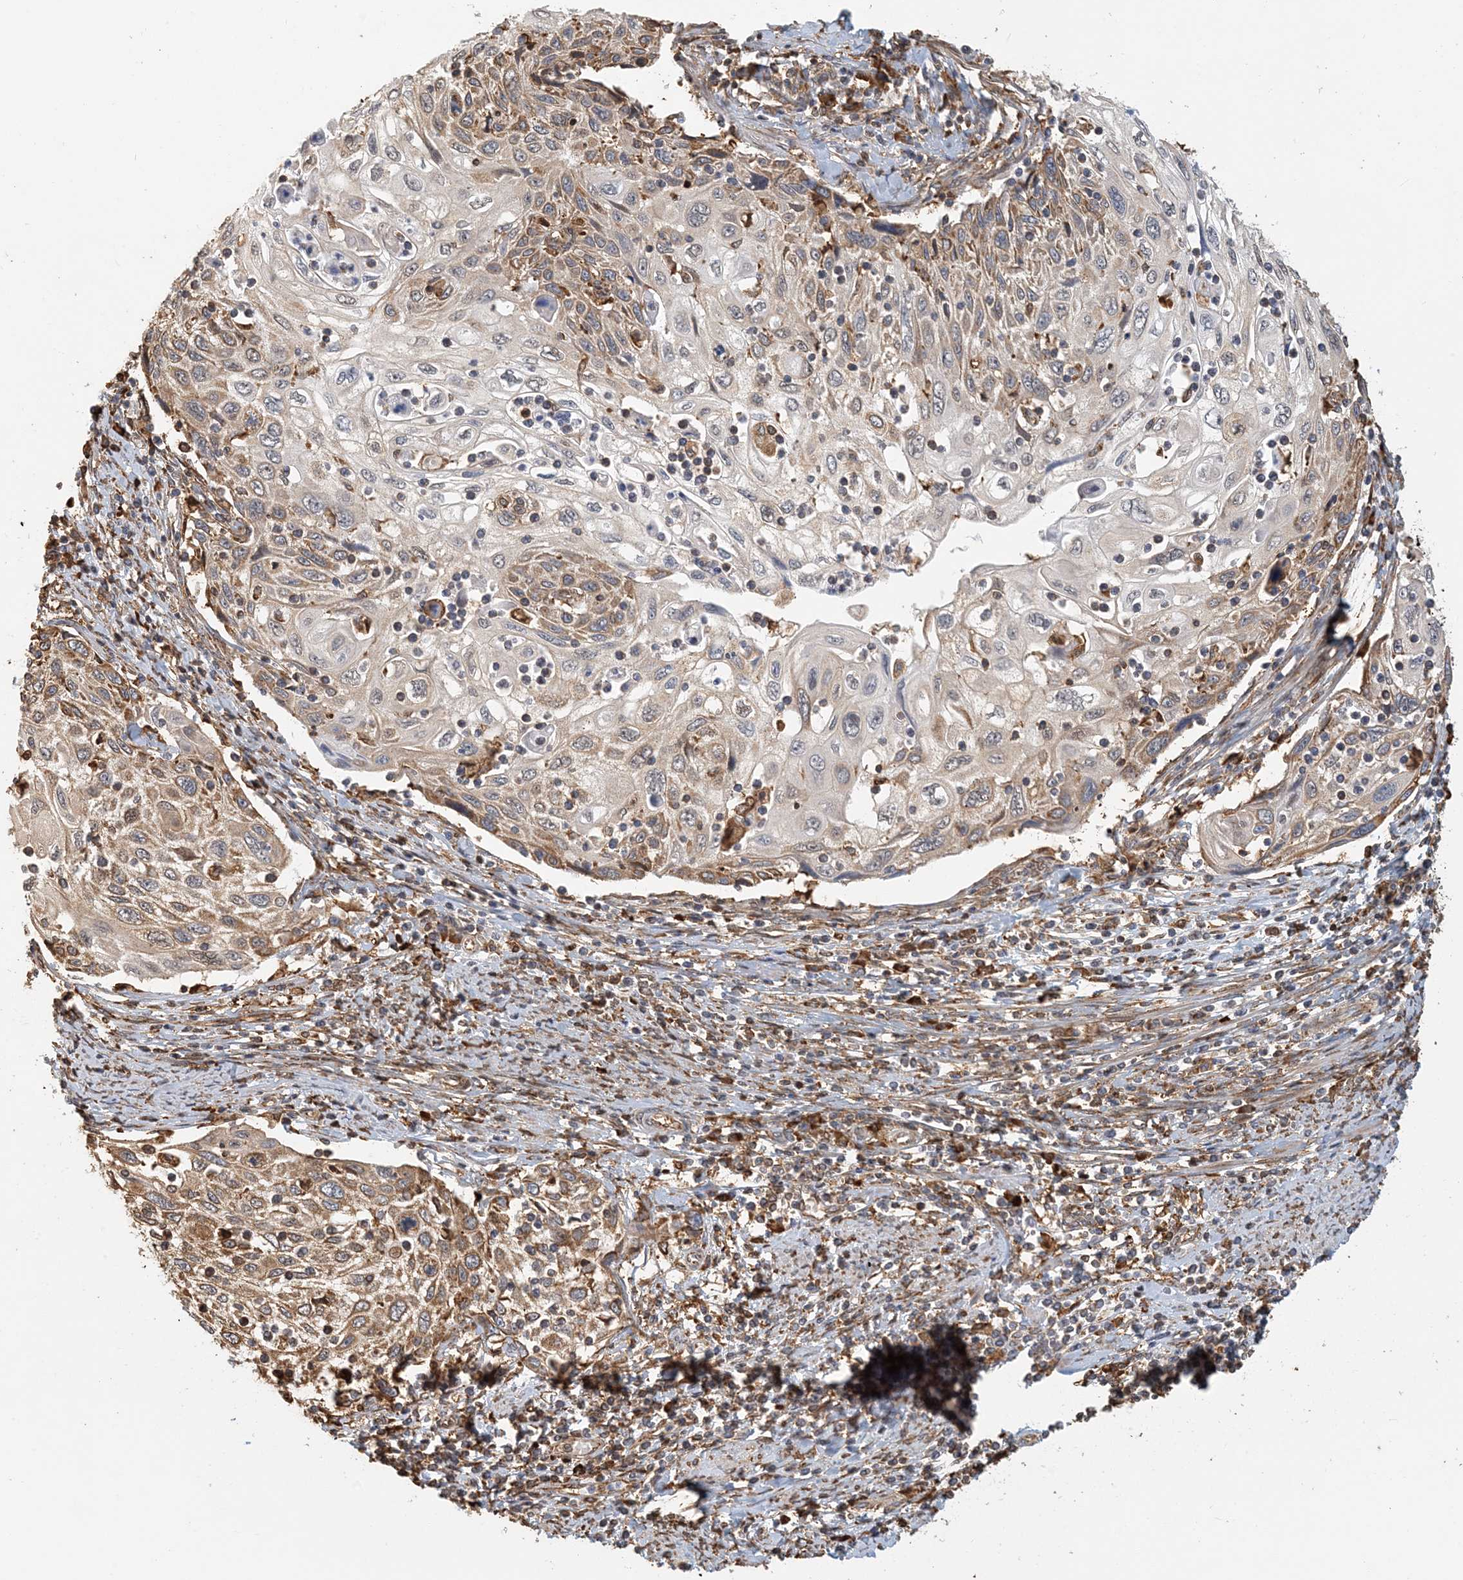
{"staining": {"intensity": "moderate", "quantity": "25%-75%", "location": "cytoplasmic/membranous"}, "tissue": "cervical cancer", "cell_type": "Tumor cells", "image_type": "cancer", "snomed": [{"axis": "morphology", "description": "Squamous cell carcinoma, NOS"}, {"axis": "topography", "description": "Cervix"}], "caption": "Human cervical cancer stained with a brown dye shows moderate cytoplasmic/membranous positive expression in about 25%-75% of tumor cells.", "gene": "HNMT", "patient": {"sex": "female", "age": 70}}